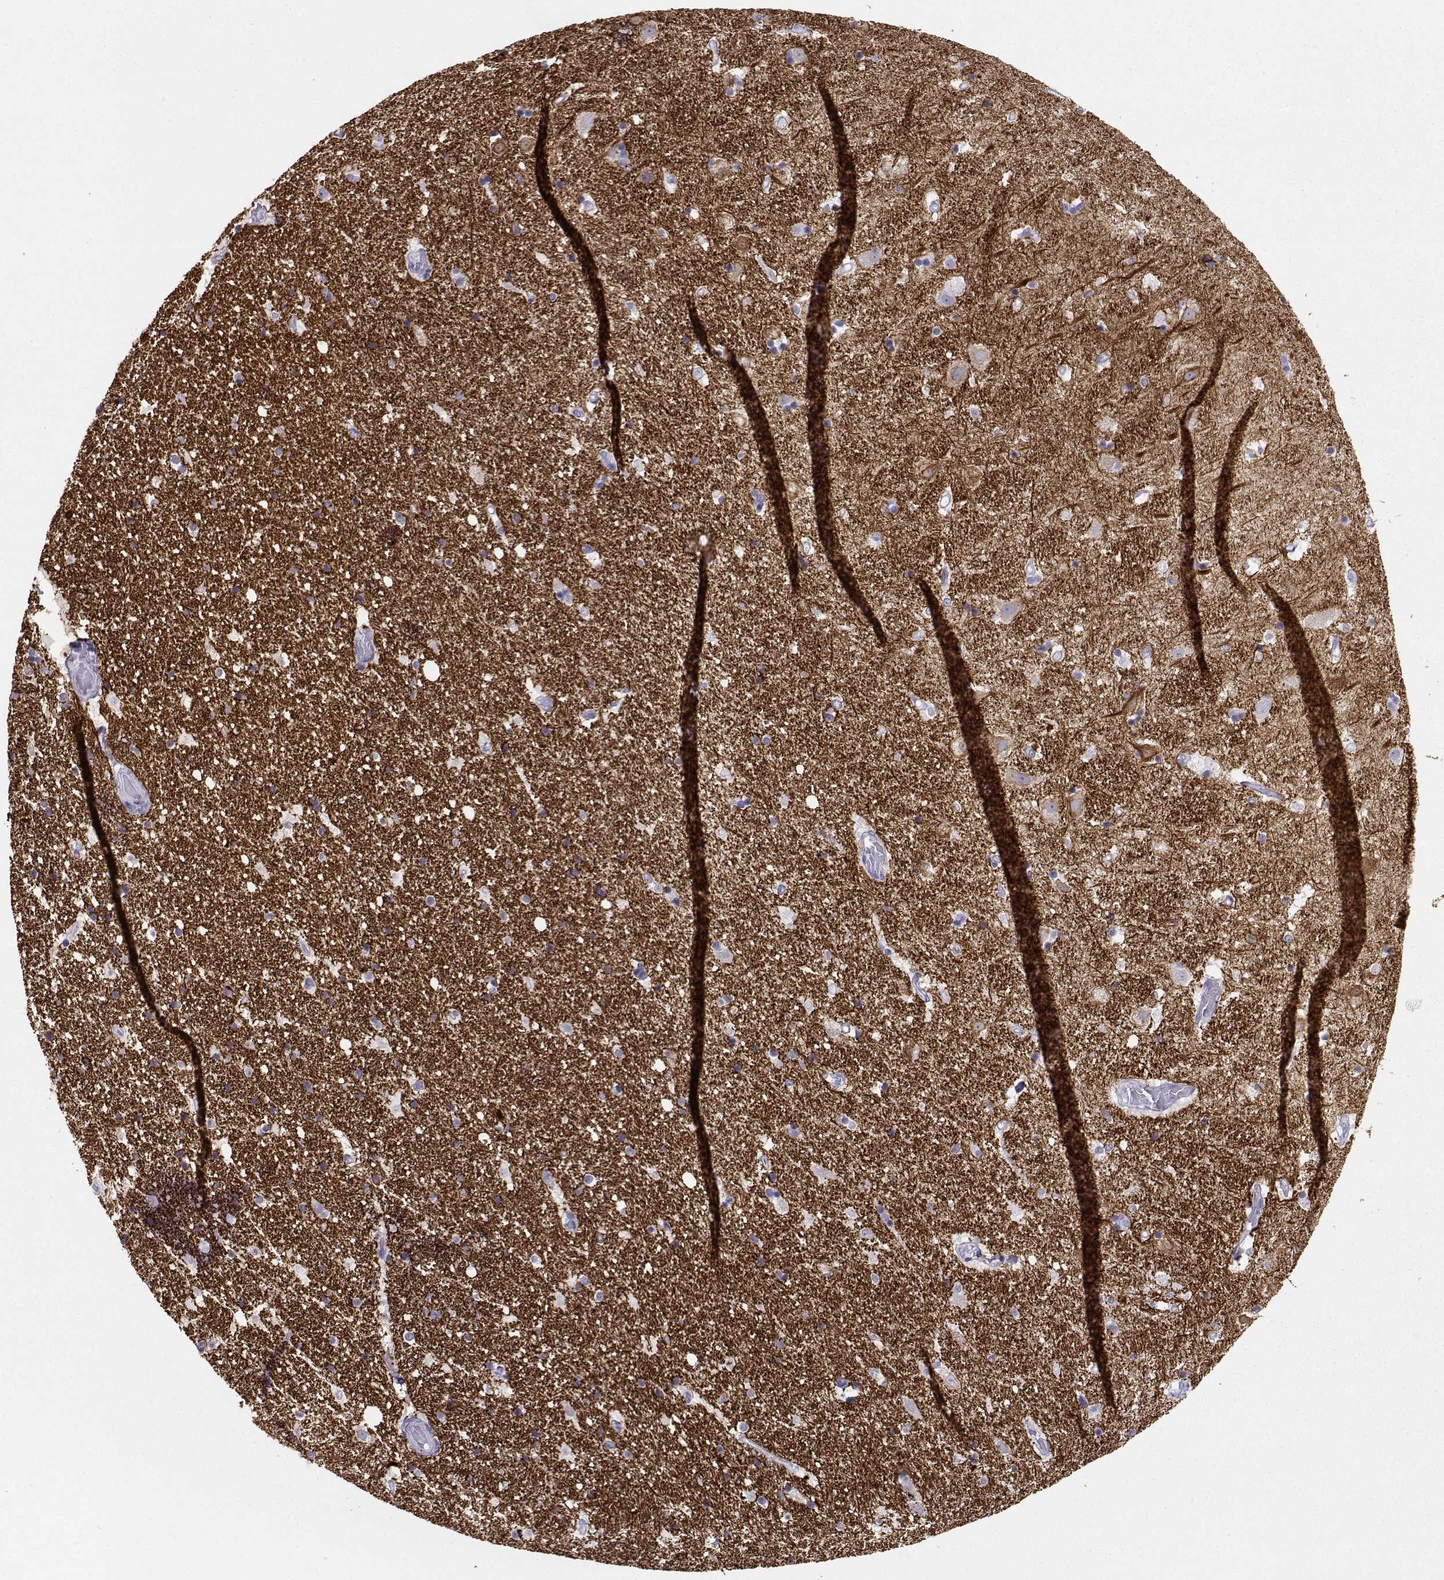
{"staining": {"intensity": "negative", "quantity": "none", "location": "none"}, "tissue": "hippocampus", "cell_type": "Glial cells", "image_type": "normal", "snomed": [{"axis": "morphology", "description": "Normal tissue, NOS"}, {"axis": "topography", "description": "Hippocampus"}], "caption": "The histopathology image exhibits no significant staining in glial cells of hippocampus.", "gene": "NEFL", "patient": {"sex": "male", "age": 49}}